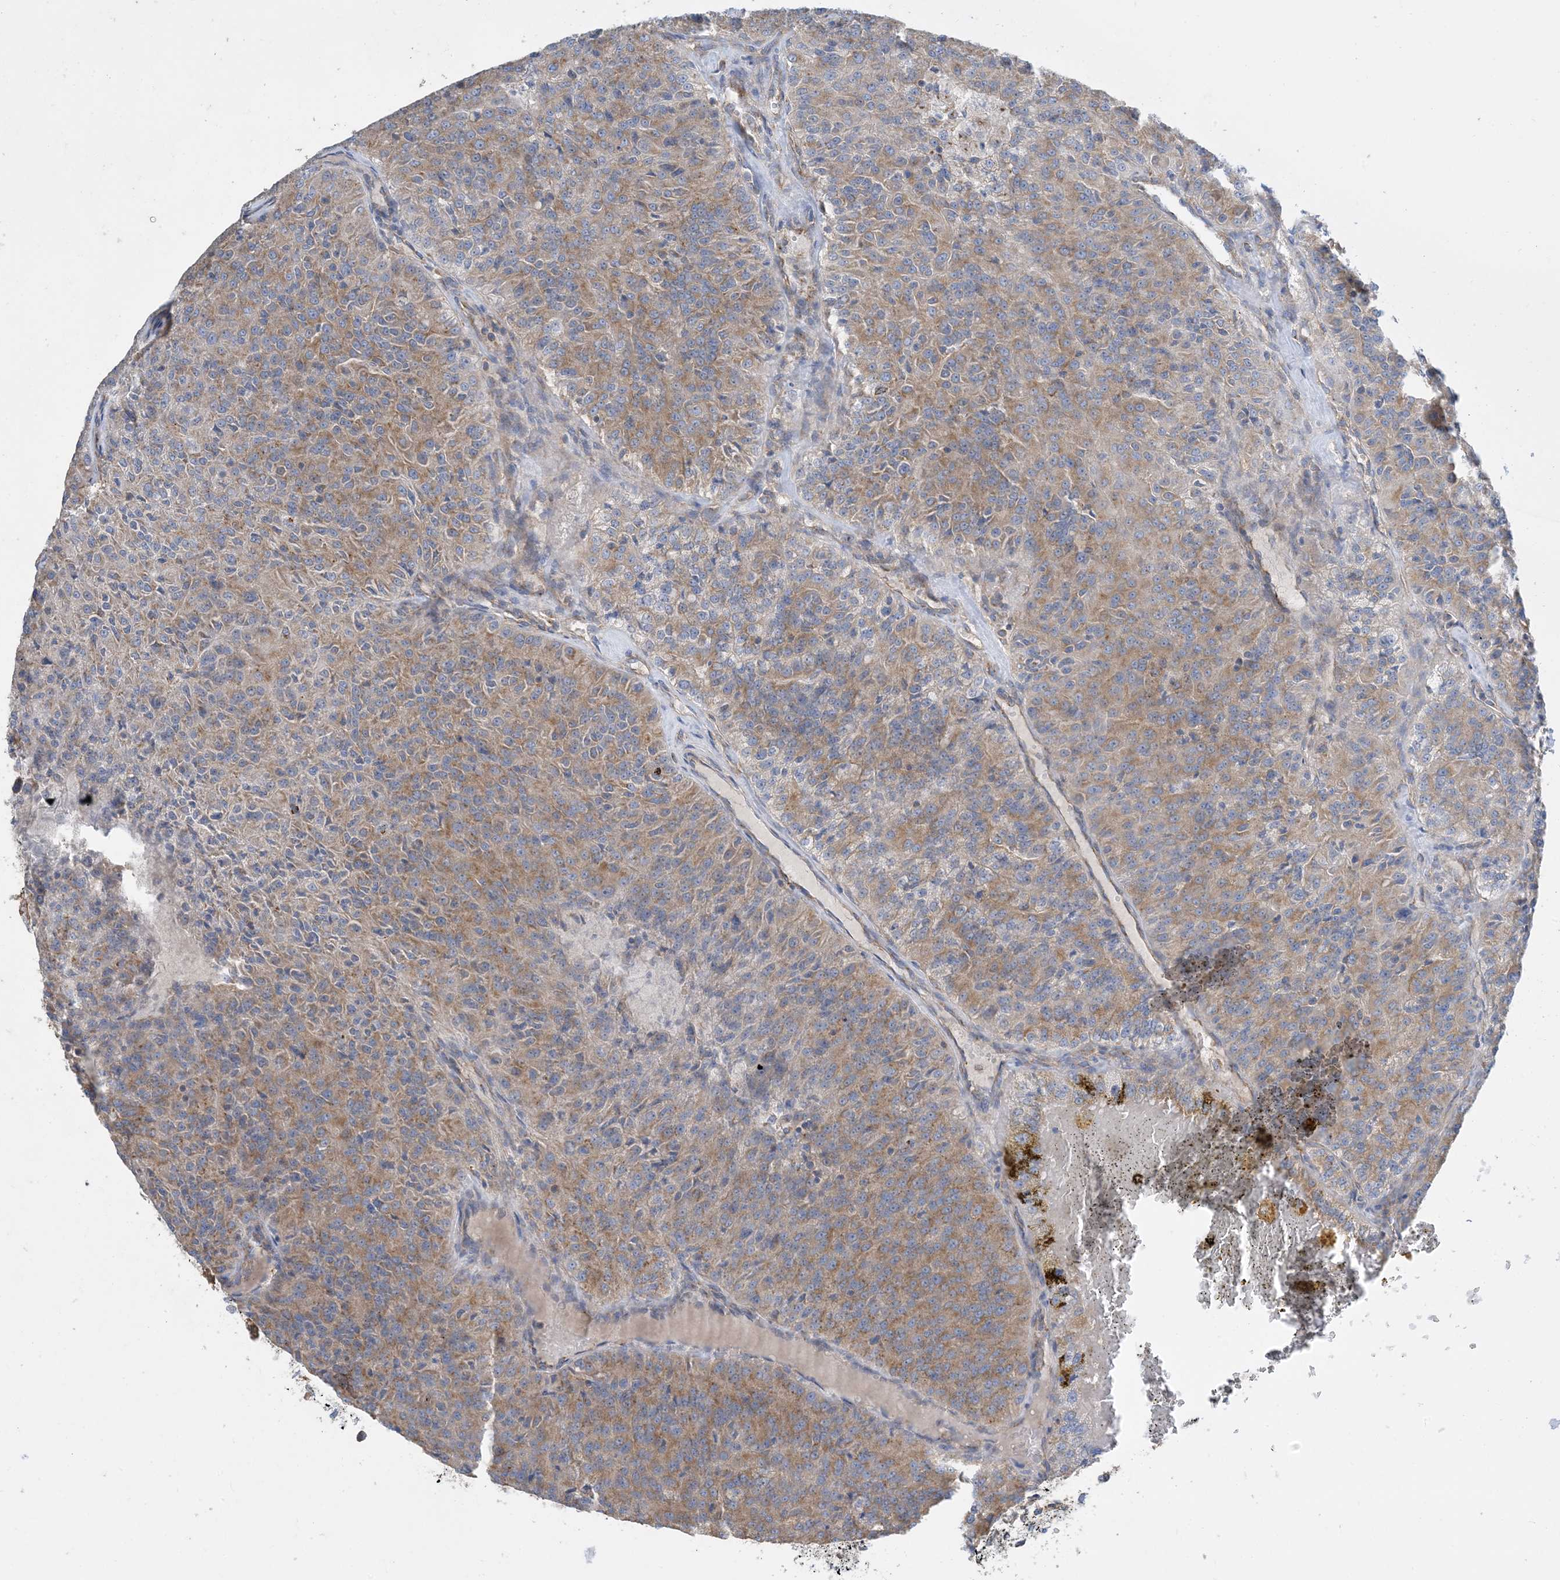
{"staining": {"intensity": "moderate", "quantity": "25%-75%", "location": "cytoplasmic/membranous"}, "tissue": "renal cancer", "cell_type": "Tumor cells", "image_type": "cancer", "snomed": [{"axis": "morphology", "description": "Adenocarcinoma, NOS"}, {"axis": "topography", "description": "Kidney"}], "caption": "Protein staining exhibits moderate cytoplasmic/membranous staining in approximately 25%-75% of tumor cells in renal adenocarcinoma.", "gene": "SIDT1", "patient": {"sex": "female", "age": 63}}